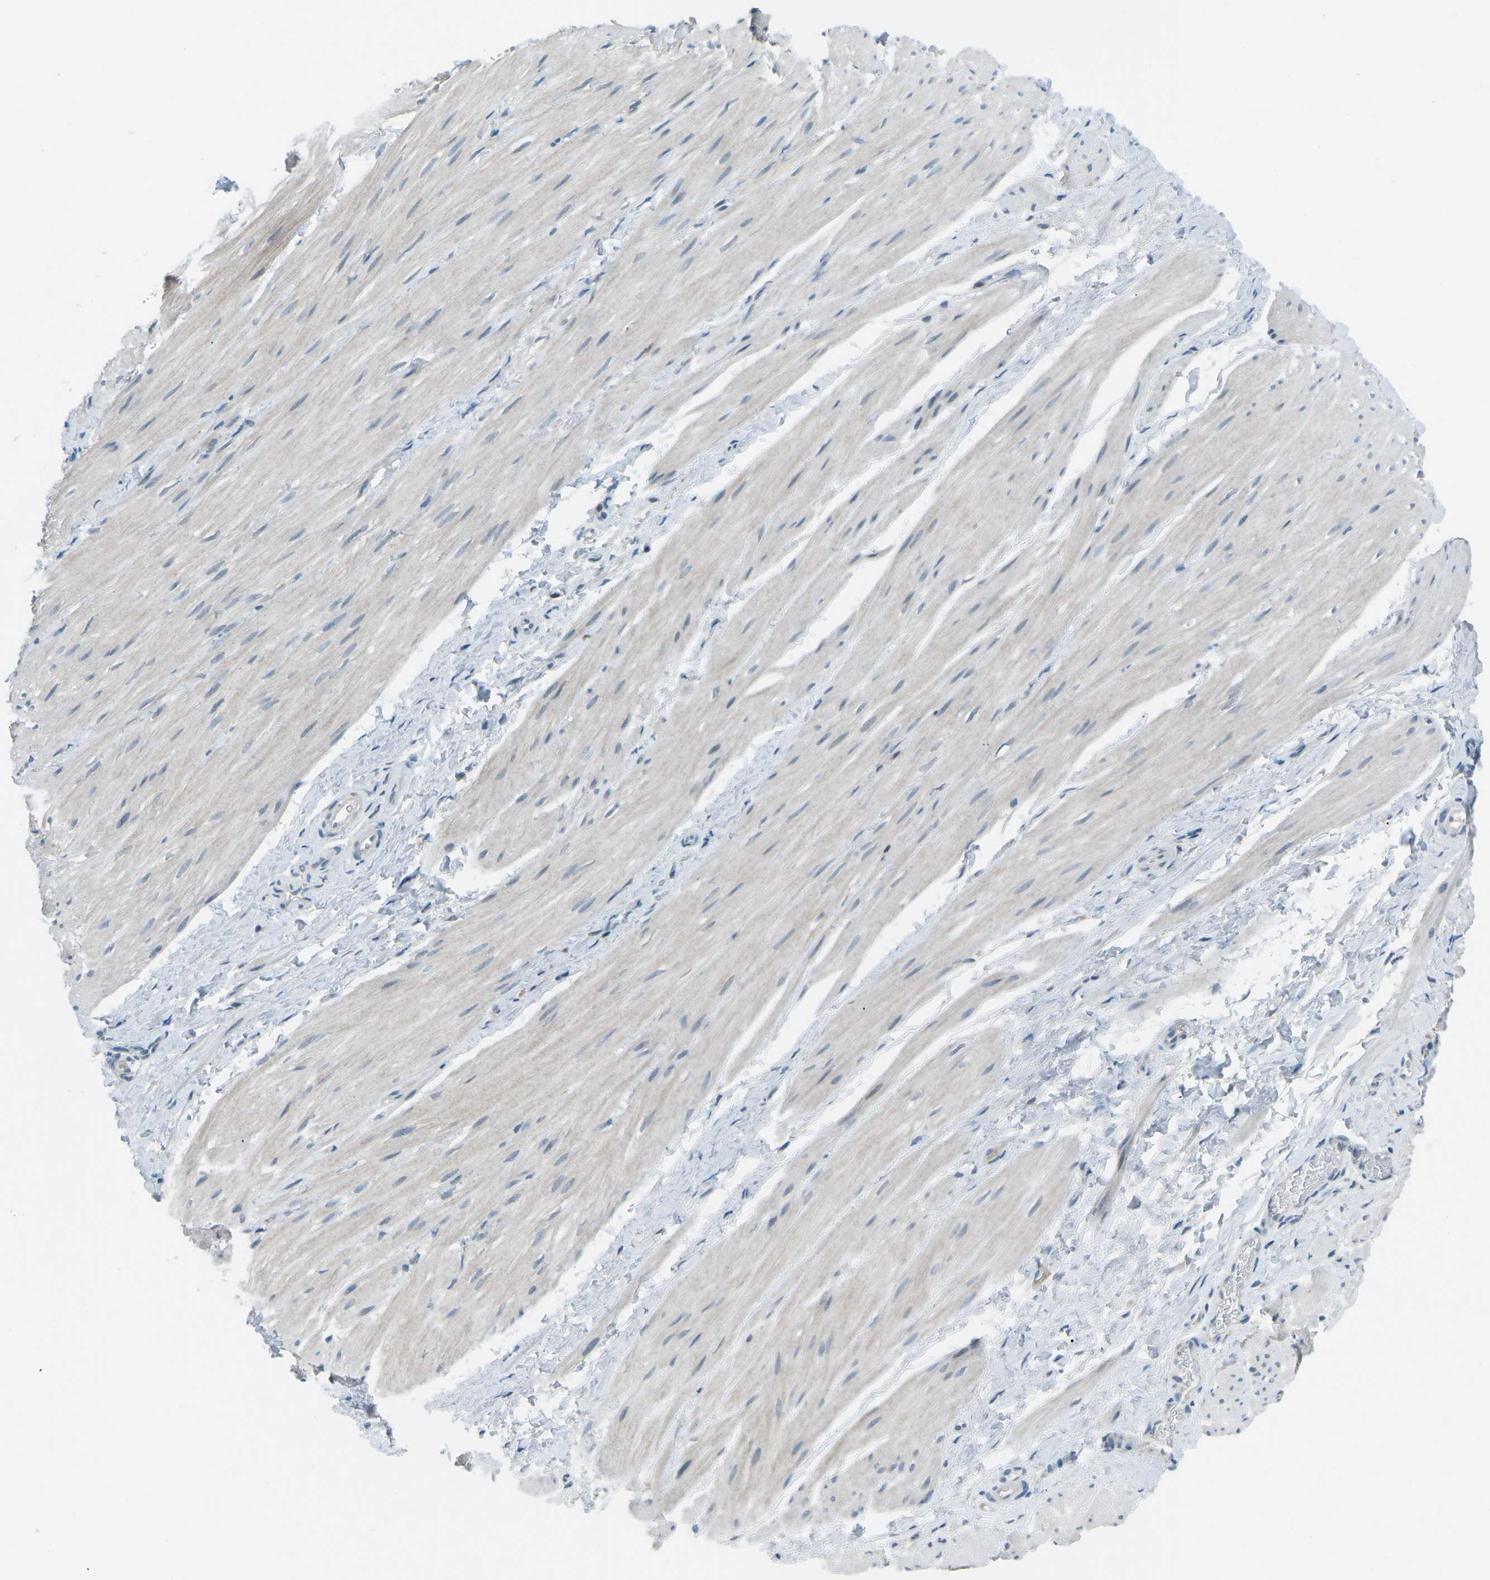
{"staining": {"intensity": "weak", "quantity": "25%-75%", "location": "cytoplasmic/membranous"}, "tissue": "smooth muscle", "cell_type": "Smooth muscle cells", "image_type": "normal", "snomed": [{"axis": "morphology", "description": "Normal tissue, NOS"}, {"axis": "topography", "description": "Smooth muscle"}], "caption": "High-power microscopy captured an immunohistochemistry image of unremarkable smooth muscle, revealing weak cytoplasmic/membranous staining in about 25%-75% of smooth muscle cells.", "gene": "PRKCA", "patient": {"sex": "male", "age": 16}}